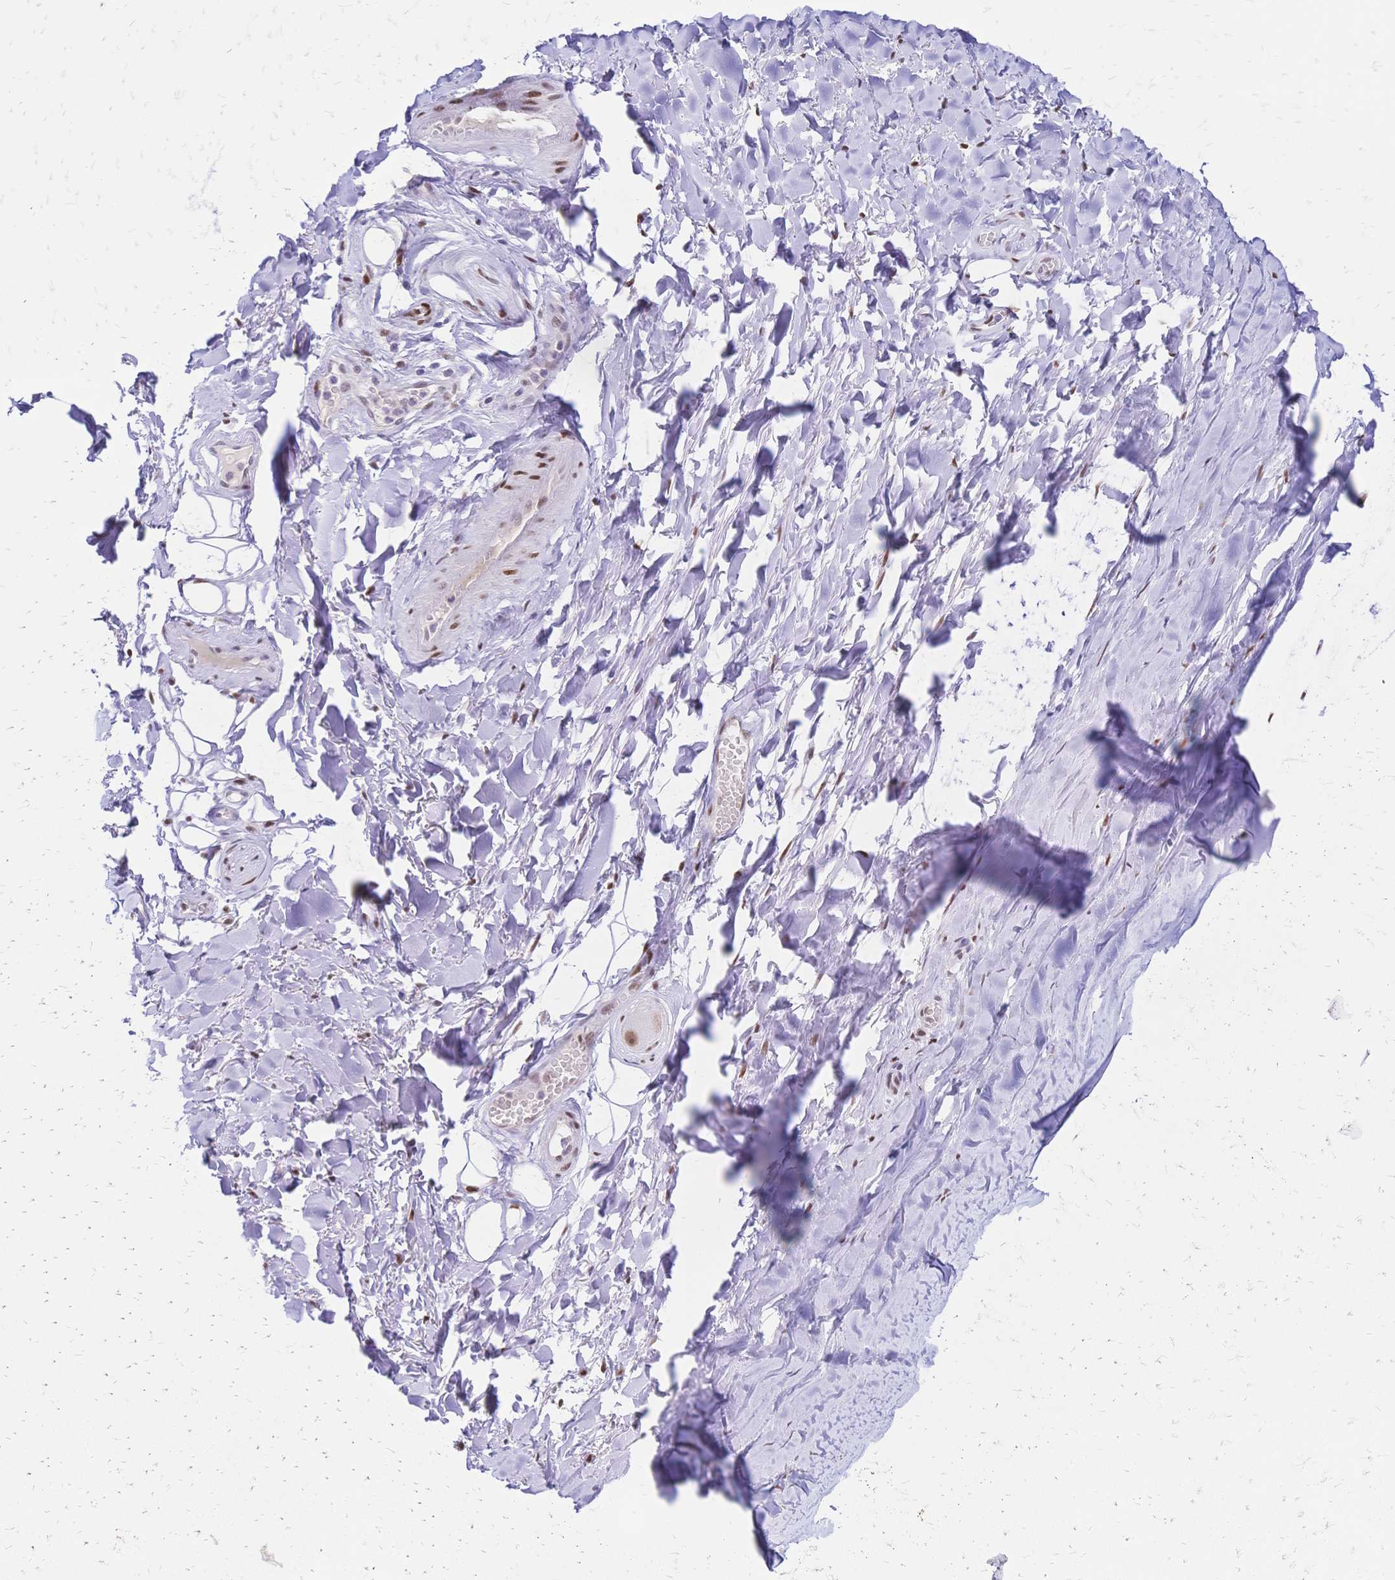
{"staining": {"intensity": "negative", "quantity": "none", "location": "none"}, "tissue": "adipose tissue", "cell_type": "Adipocytes", "image_type": "normal", "snomed": [{"axis": "morphology", "description": "Normal tissue, NOS"}, {"axis": "topography", "description": "Cartilage tissue"}, {"axis": "topography", "description": "Nasopharynx"}, {"axis": "topography", "description": "Thyroid gland"}], "caption": "Immunohistochemistry (IHC) of normal adipose tissue reveals no staining in adipocytes. The staining is performed using DAB (3,3'-diaminobenzidine) brown chromogen with nuclei counter-stained in using hematoxylin.", "gene": "NFIC", "patient": {"sex": "male", "age": 63}}